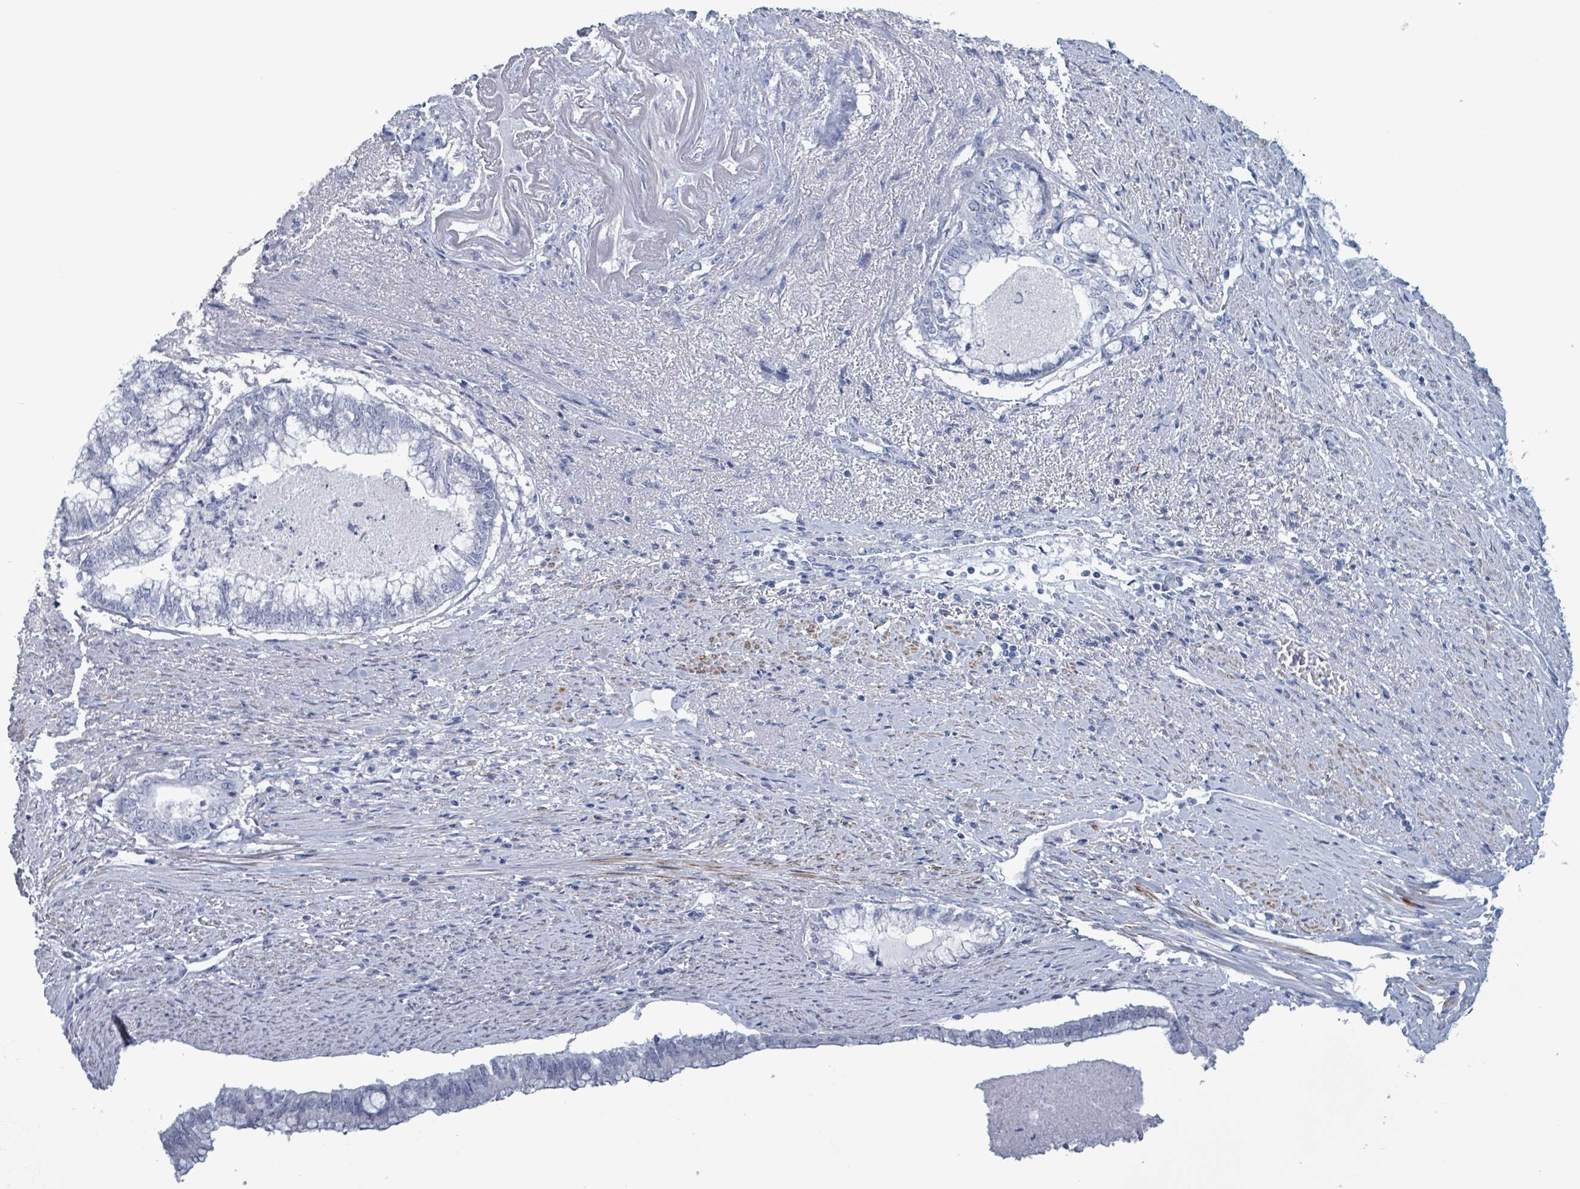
{"staining": {"intensity": "negative", "quantity": "none", "location": "none"}, "tissue": "endometrial cancer", "cell_type": "Tumor cells", "image_type": "cancer", "snomed": [{"axis": "morphology", "description": "Adenocarcinoma, NOS"}, {"axis": "topography", "description": "Endometrium"}], "caption": "Immunohistochemistry of endometrial cancer reveals no expression in tumor cells. The staining is performed using DAB brown chromogen with nuclei counter-stained in using hematoxylin.", "gene": "ZNF771", "patient": {"sex": "female", "age": 79}}